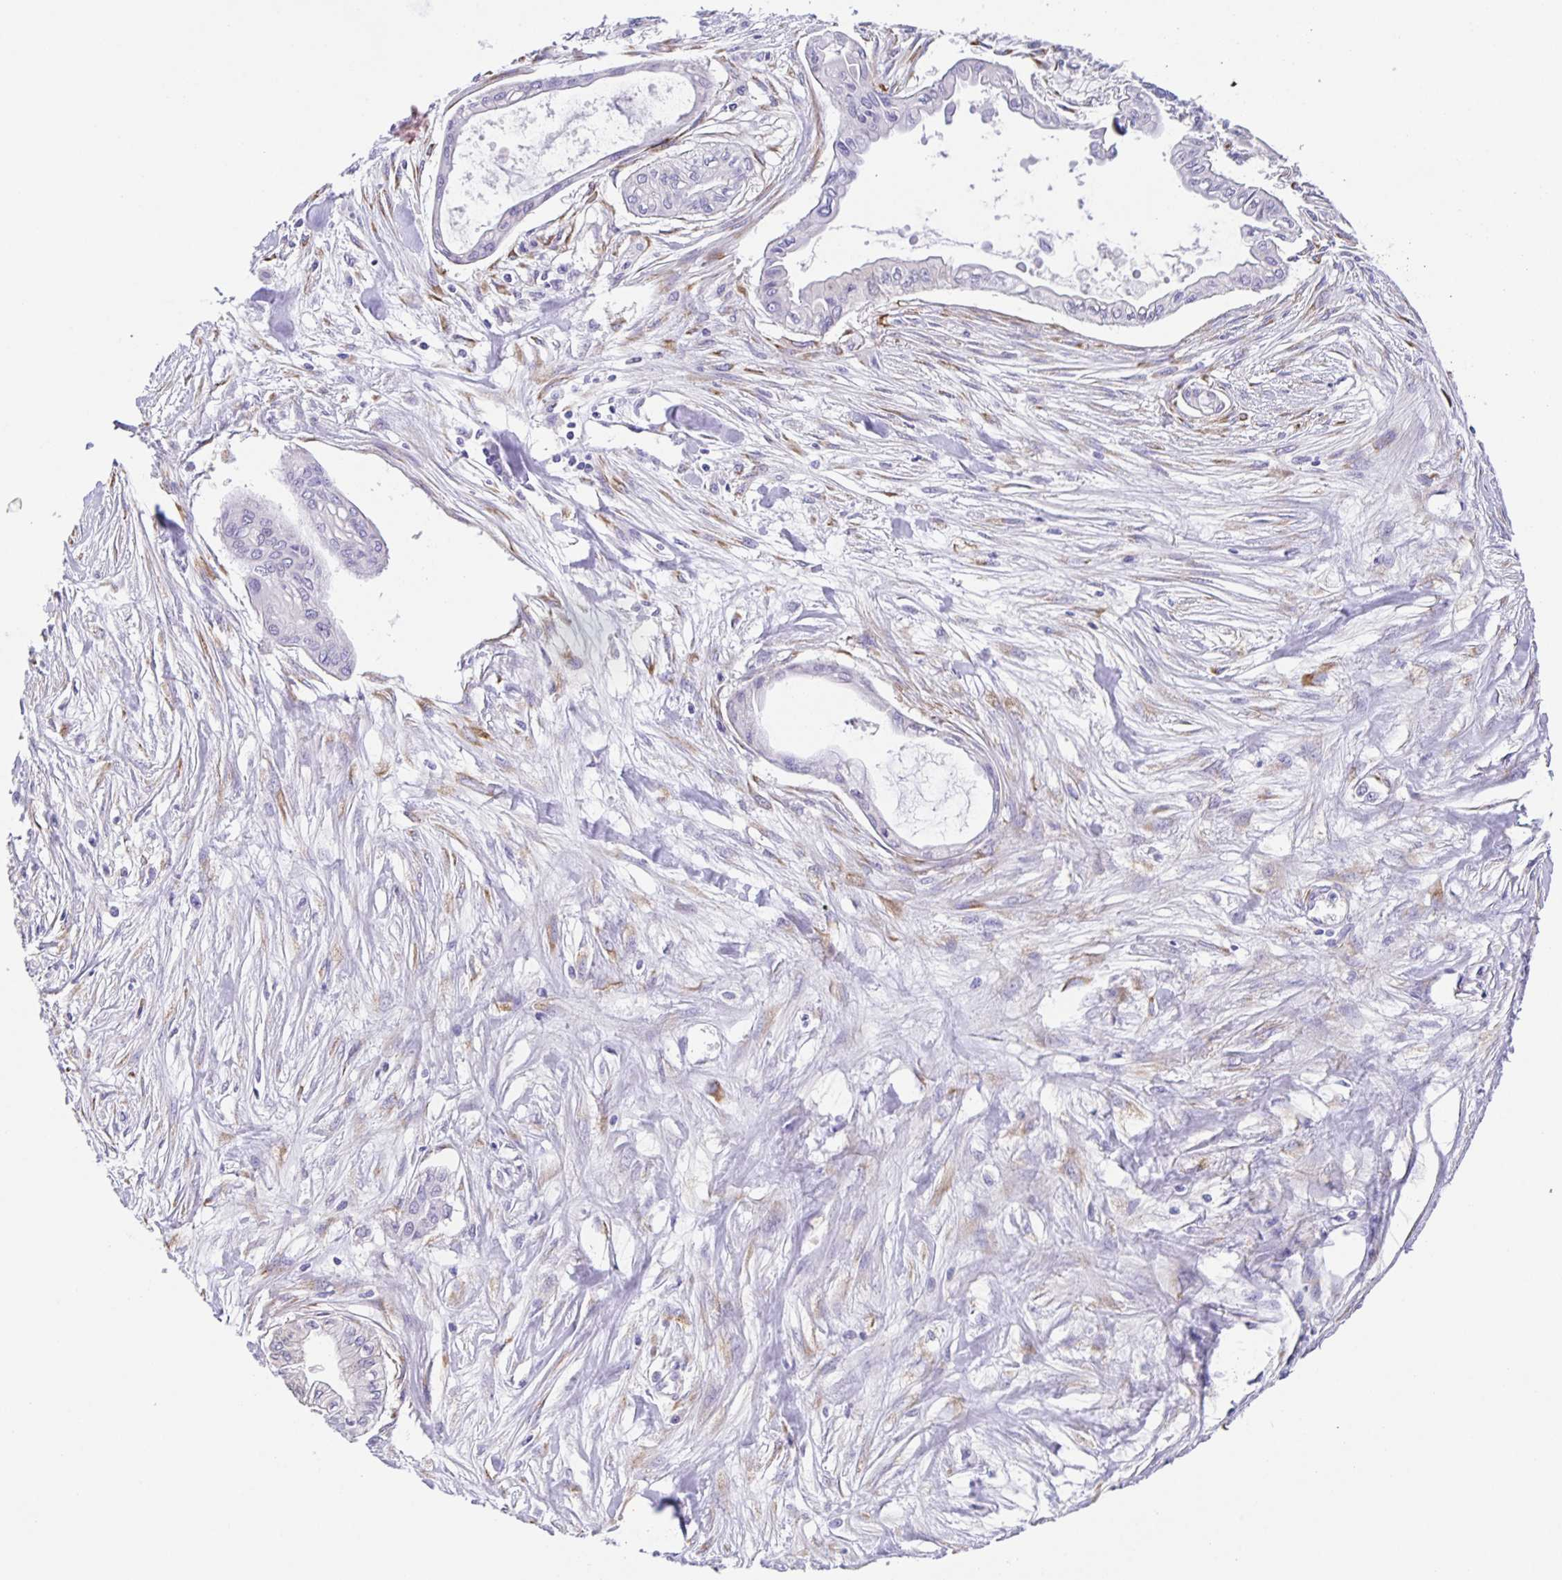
{"staining": {"intensity": "negative", "quantity": "none", "location": "none"}, "tissue": "pancreatic cancer", "cell_type": "Tumor cells", "image_type": "cancer", "snomed": [{"axis": "morphology", "description": "Adenocarcinoma, NOS"}, {"axis": "topography", "description": "Pancreas"}], "caption": "IHC histopathology image of human pancreatic cancer (adenocarcinoma) stained for a protein (brown), which exhibits no positivity in tumor cells.", "gene": "PRR36", "patient": {"sex": "female", "age": 68}}